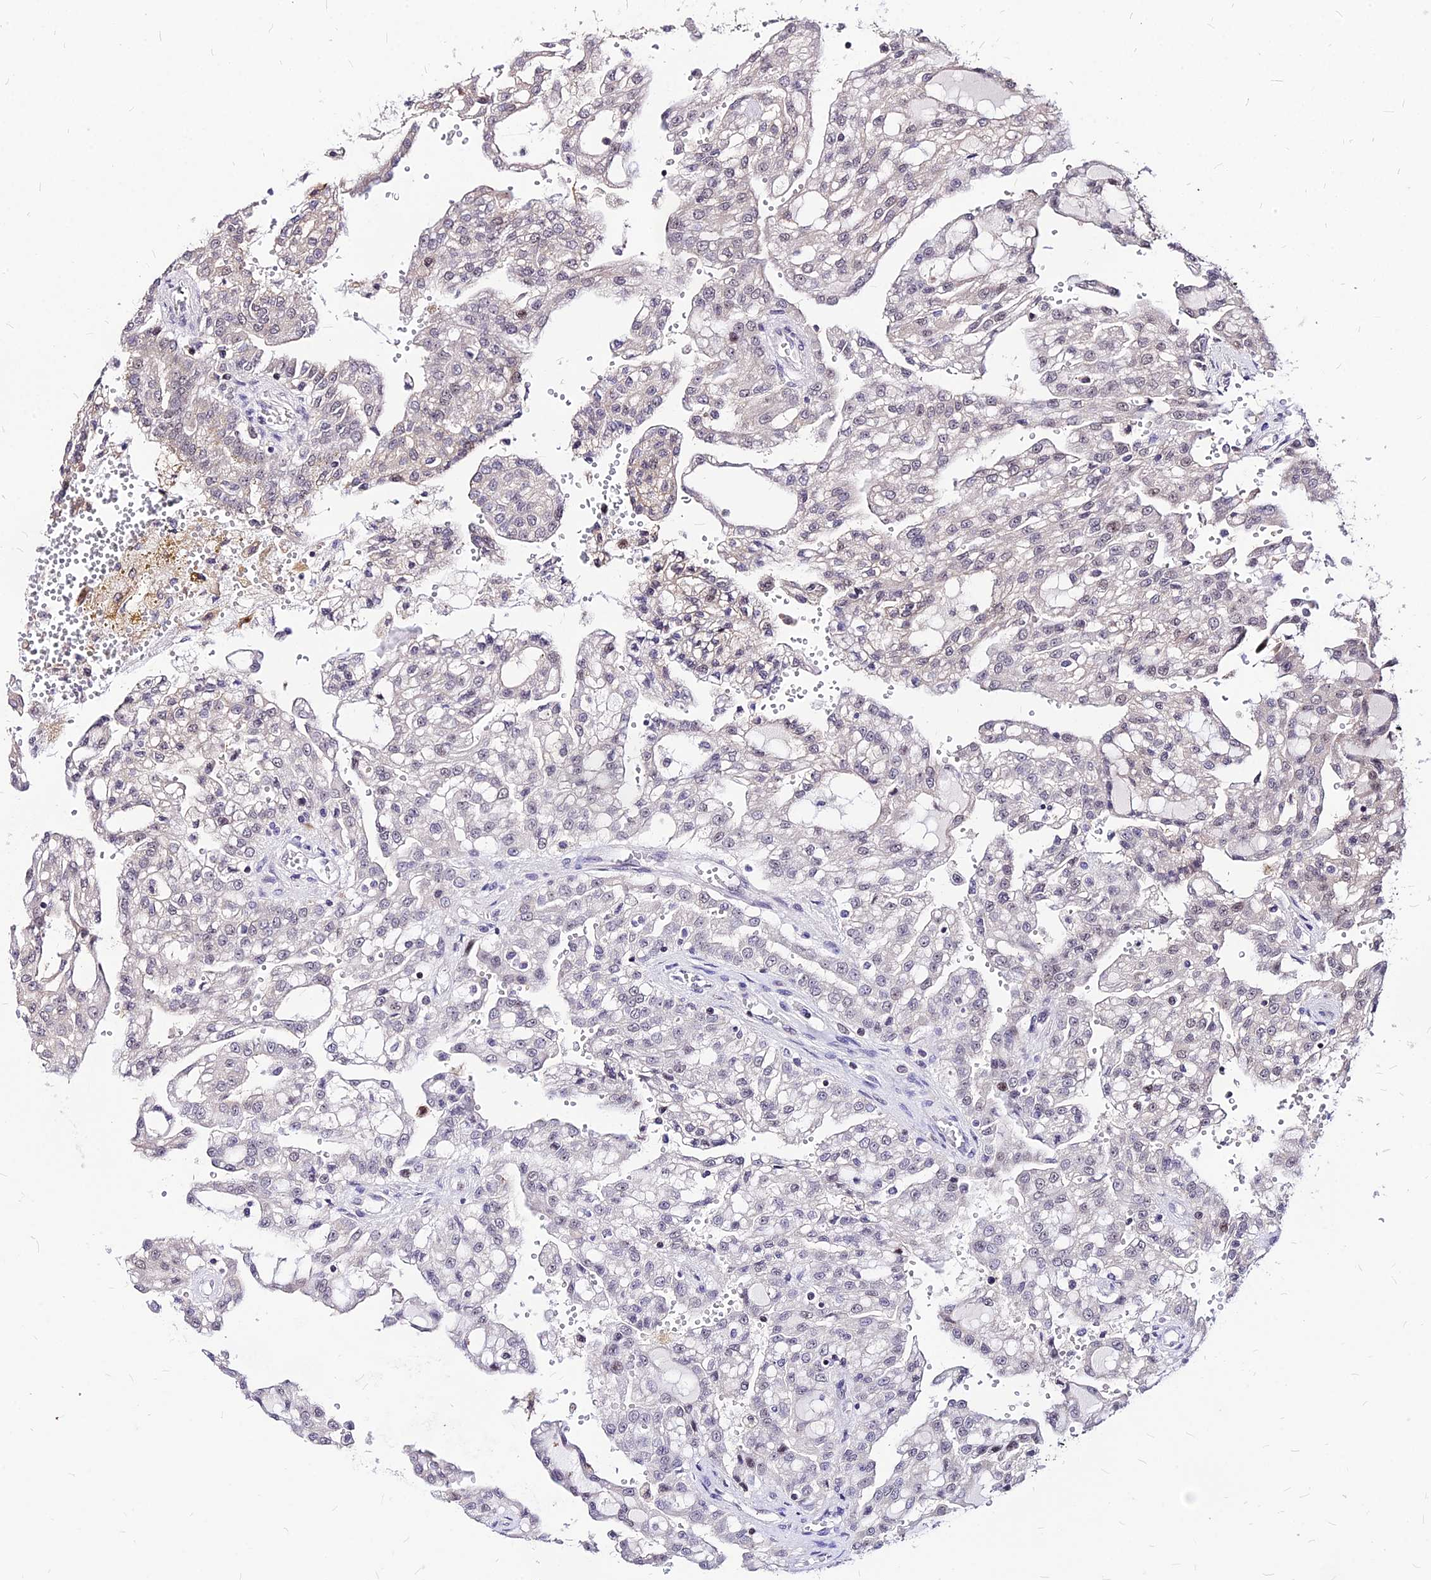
{"staining": {"intensity": "negative", "quantity": "none", "location": "none"}, "tissue": "renal cancer", "cell_type": "Tumor cells", "image_type": "cancer", "snomed": [{"axis": "morphology", "description": "Adenocarcinoma, NOS"}, {"axis": "topography", "description": "Kidney"}], "caption": "IHC micrograph of human renal cancer (adenocarcinoma) stained for a protein (brown), which reveals no positivity in tumor cells. (DAB (3,3'-diaminobenzidine) immunohistochemistry visualized using brightfield microscopy, high magnification).", "gene": "DDX55", "patient": {"sex": "male", "age": 63}}